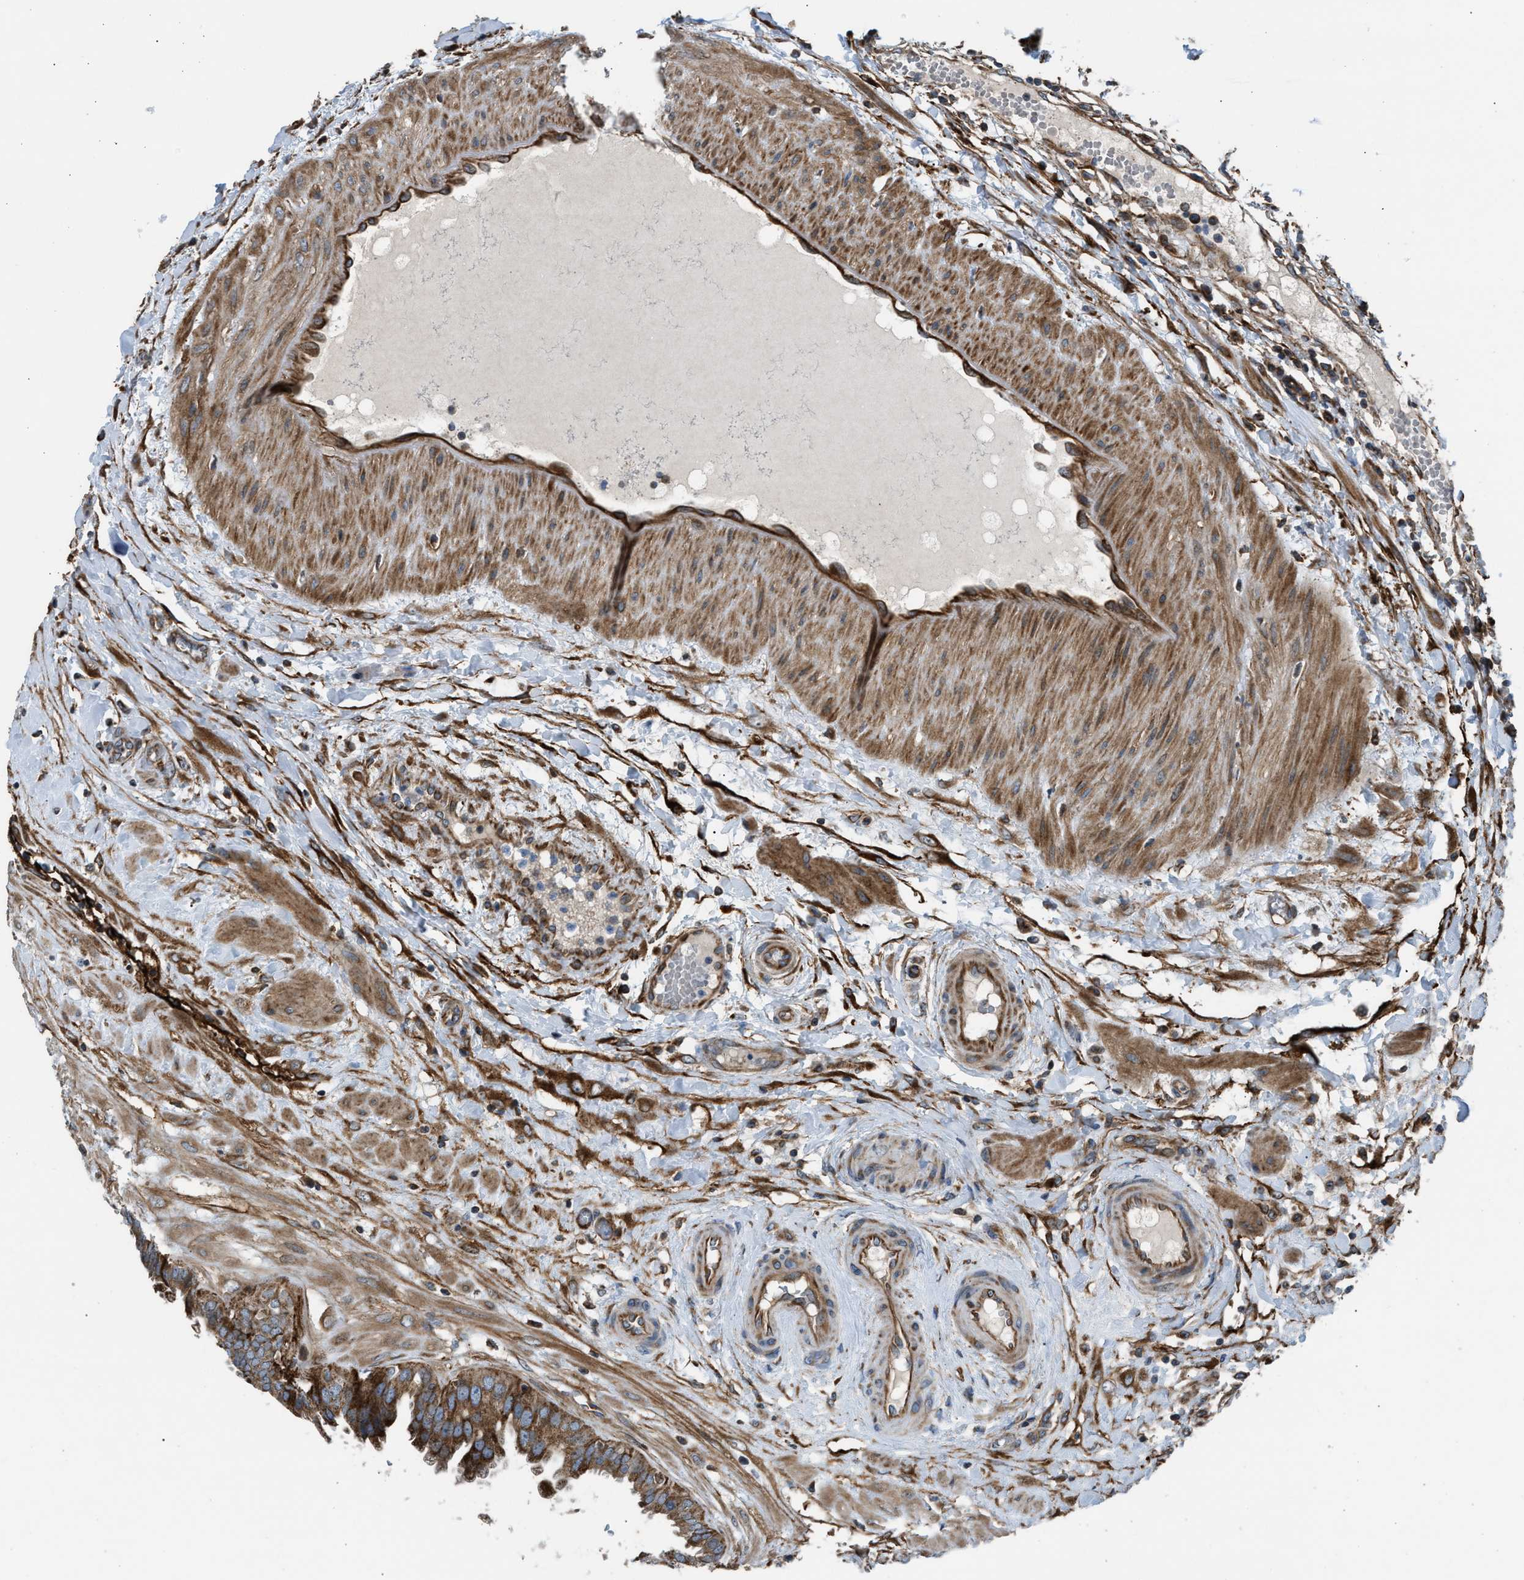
{"staining": {"intensity": "strong", "quantity": ">75%", "location": "cytoplasmic/membranous"}, "tissue": "seminal vesicle", "cell_type": "Glandular cells", "image_type": "normal", "snomed": [{"axis": "morphology", "description": "Normal tissue, NOS"}, {"axis": "morphology", "description": "Adenocarcinoma, High grade"}, {"axis": "topography", "description": "Prostate"}, {"axis": "topography", "description": "Seminal veicle"}], "caption": "Immunohistochemistry (IHC) of normal human seminal vesicle exhibits high levels of strong cytoplasmic/membranous staining in approximately >75% of glandular cells.", "gene": "SLC10A3", "patient": {"sex": "male", "age": 55}}